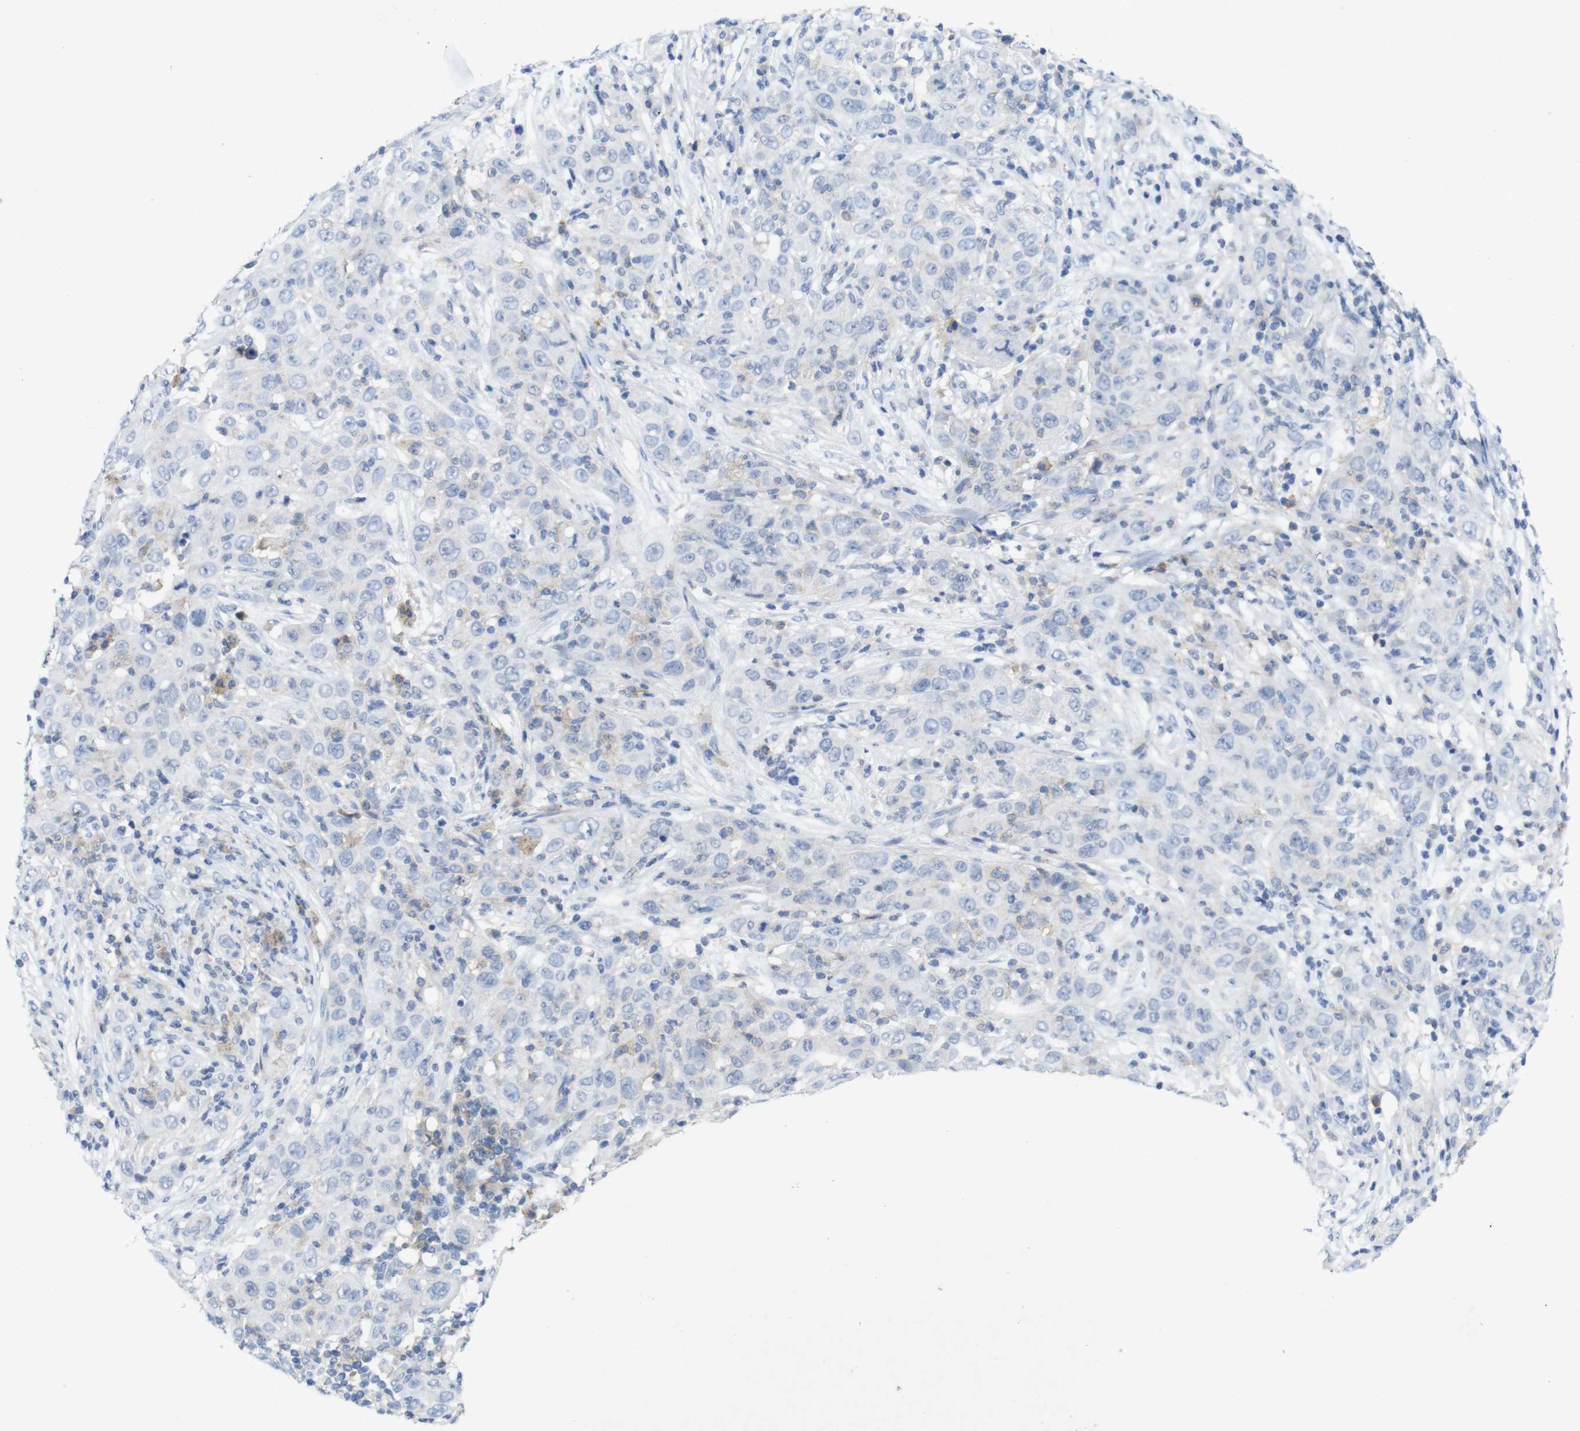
{"staining": {"intensity": "negative", "quantity": "none", "location": "none"}, "tissue": "skin cancer", "cell_type": "Tumor cells", "image_type": "cancer", "snomed": [{"axis": "morphology", "description": "Squamous cell carcinoma, NOS"}, {"axis": "topography", "description": "Skin"}], "caption": "A histopathology image of skin cancer (squamous cell carcinoma) stained for a protein reveals no brown staining in tumor cells.", "gene": "SLAMF7", "patient": {"sex": "female", "age": 88}}